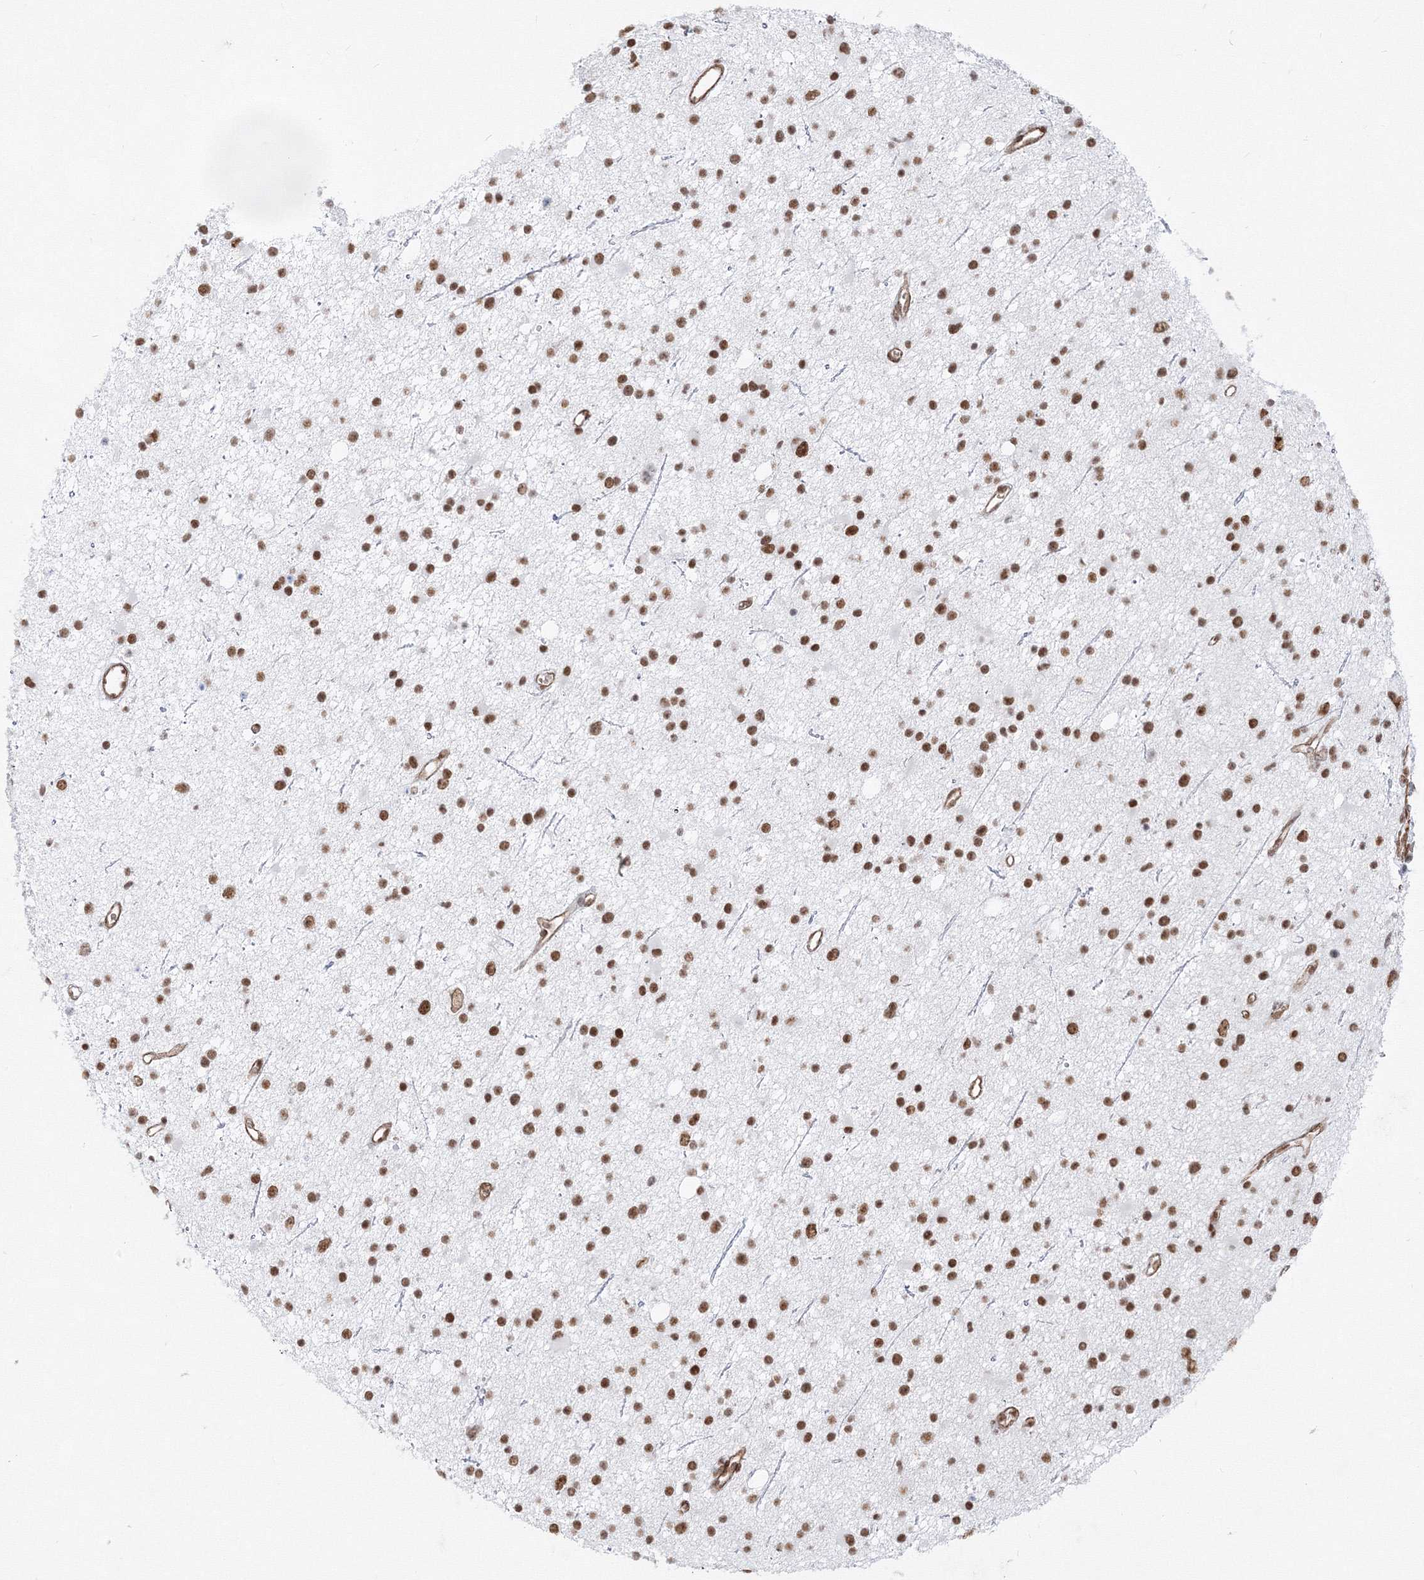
{"staining": {"intensity": "moderate", "quantity": ">75%", "location": "nuclear"}, "tissue": "glioma", "cell_type": "Tumor cells", "image_type": "cancer", "snomed": [{"axis": "morphology", "description": "Glioma, malignant, Low grade"}, {"axis": "topography", "description": "Cerebral cortex"}], "caption": "A photomicrograph showing moderate nuclear expression in about >75% of tumor cells in glioma, as visualized by brown immunohistochemical staining.", "gene": "ZNF638", "patient": {"sex": "female", "age": 39}}